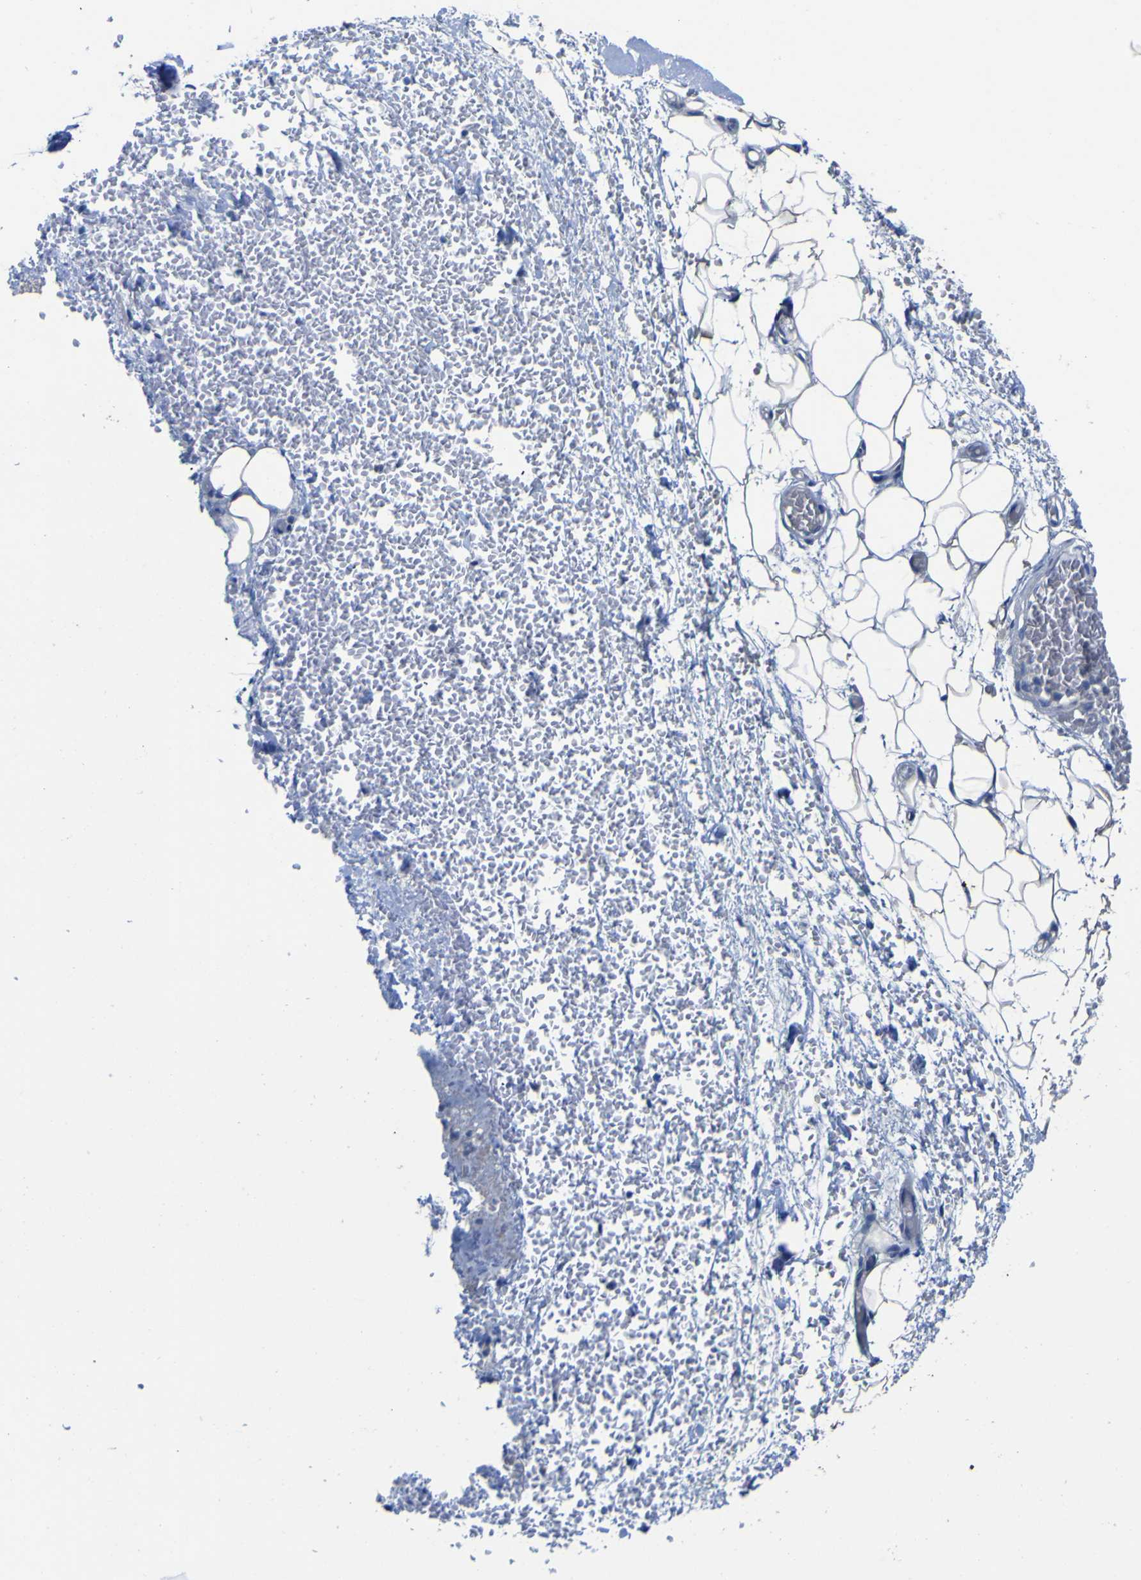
{"staining": {"intensity": "negative", "quantity": "none", "location": "none"}, "tissue": "adipose tissue", "cell_type": "Adipocytes", "image_type": "normal", "snomed": [{"axis": "morphology", "description": "Normal tissue, NOS"}, {"axis": "morphology", "description": "Adenocarcinoma, NOS"}, {"axis": "topography", "description": "Esophagus"}], "caption": "Immunohistochemical staining of normal adipose tissue shows no significant staining in adipocytes.", "gene": "AGO4", "patient": {"sex": "male", "age": 62}}